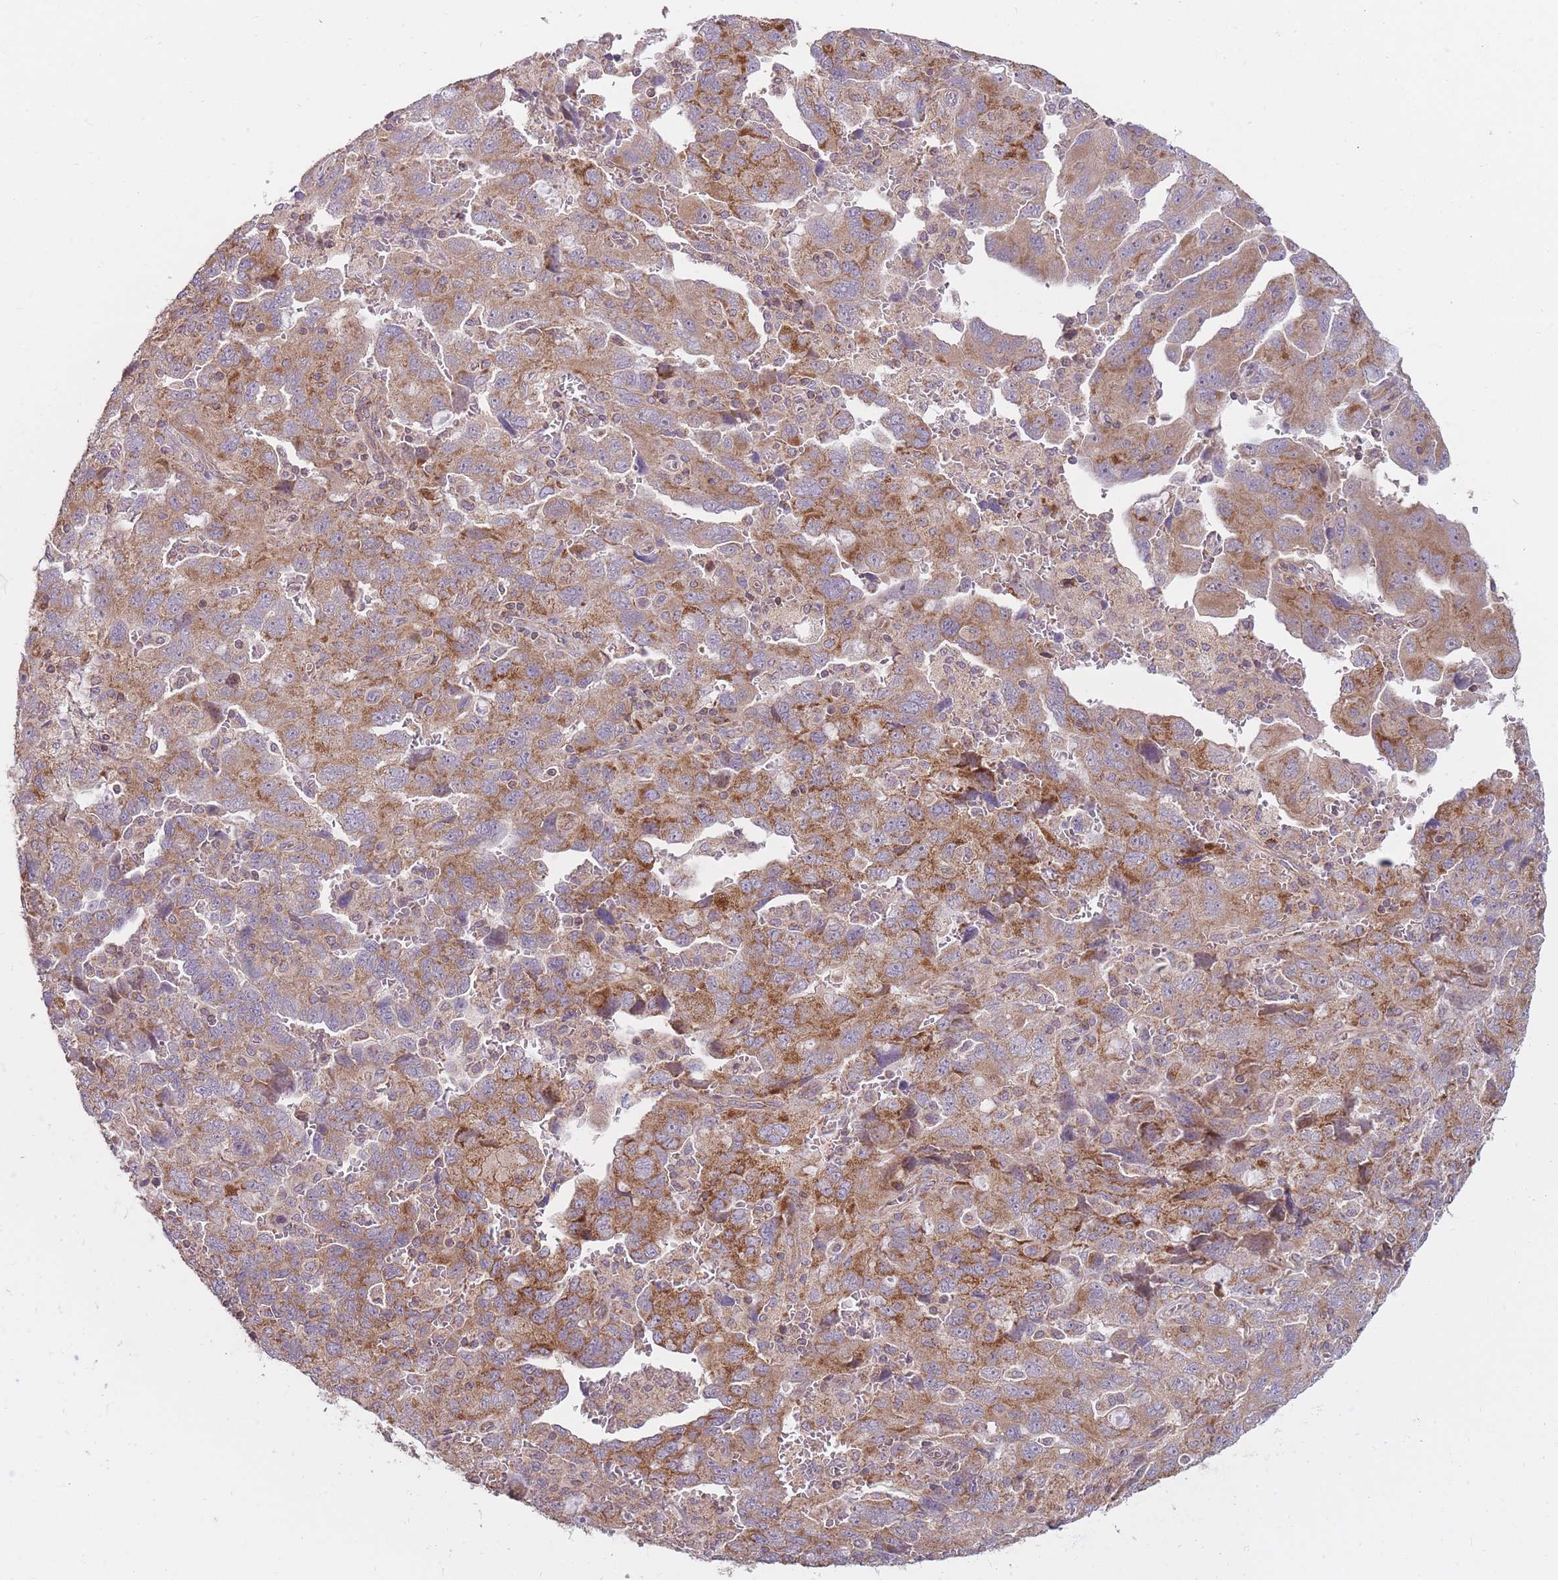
{"staining": {"intensity": "moderate", "quantity": ">75%", "location": "cytoplasmic/membranous"}, "tissue": "ovarian cancer", "cell_type": "Tumor cells", "image_type": "cancer", "snomed": [{"axis": "morphology", "description": "Carcinoma, NOS"}, {"axis": "morphology", "description": "Cystadenocarcinoma, serous, NOS"}, {"axis": "topography", "description": "Ovary"}], "caption": "Carcinoma (ovarian) stained with DAB immunohistochemistry (IHC) shows medium levels of moderate cytoplasmic/membranous positivity in about >75% of tumor cells.", "gene": "NDUFA9", "patient": {"sex": "female", "age": 69}}